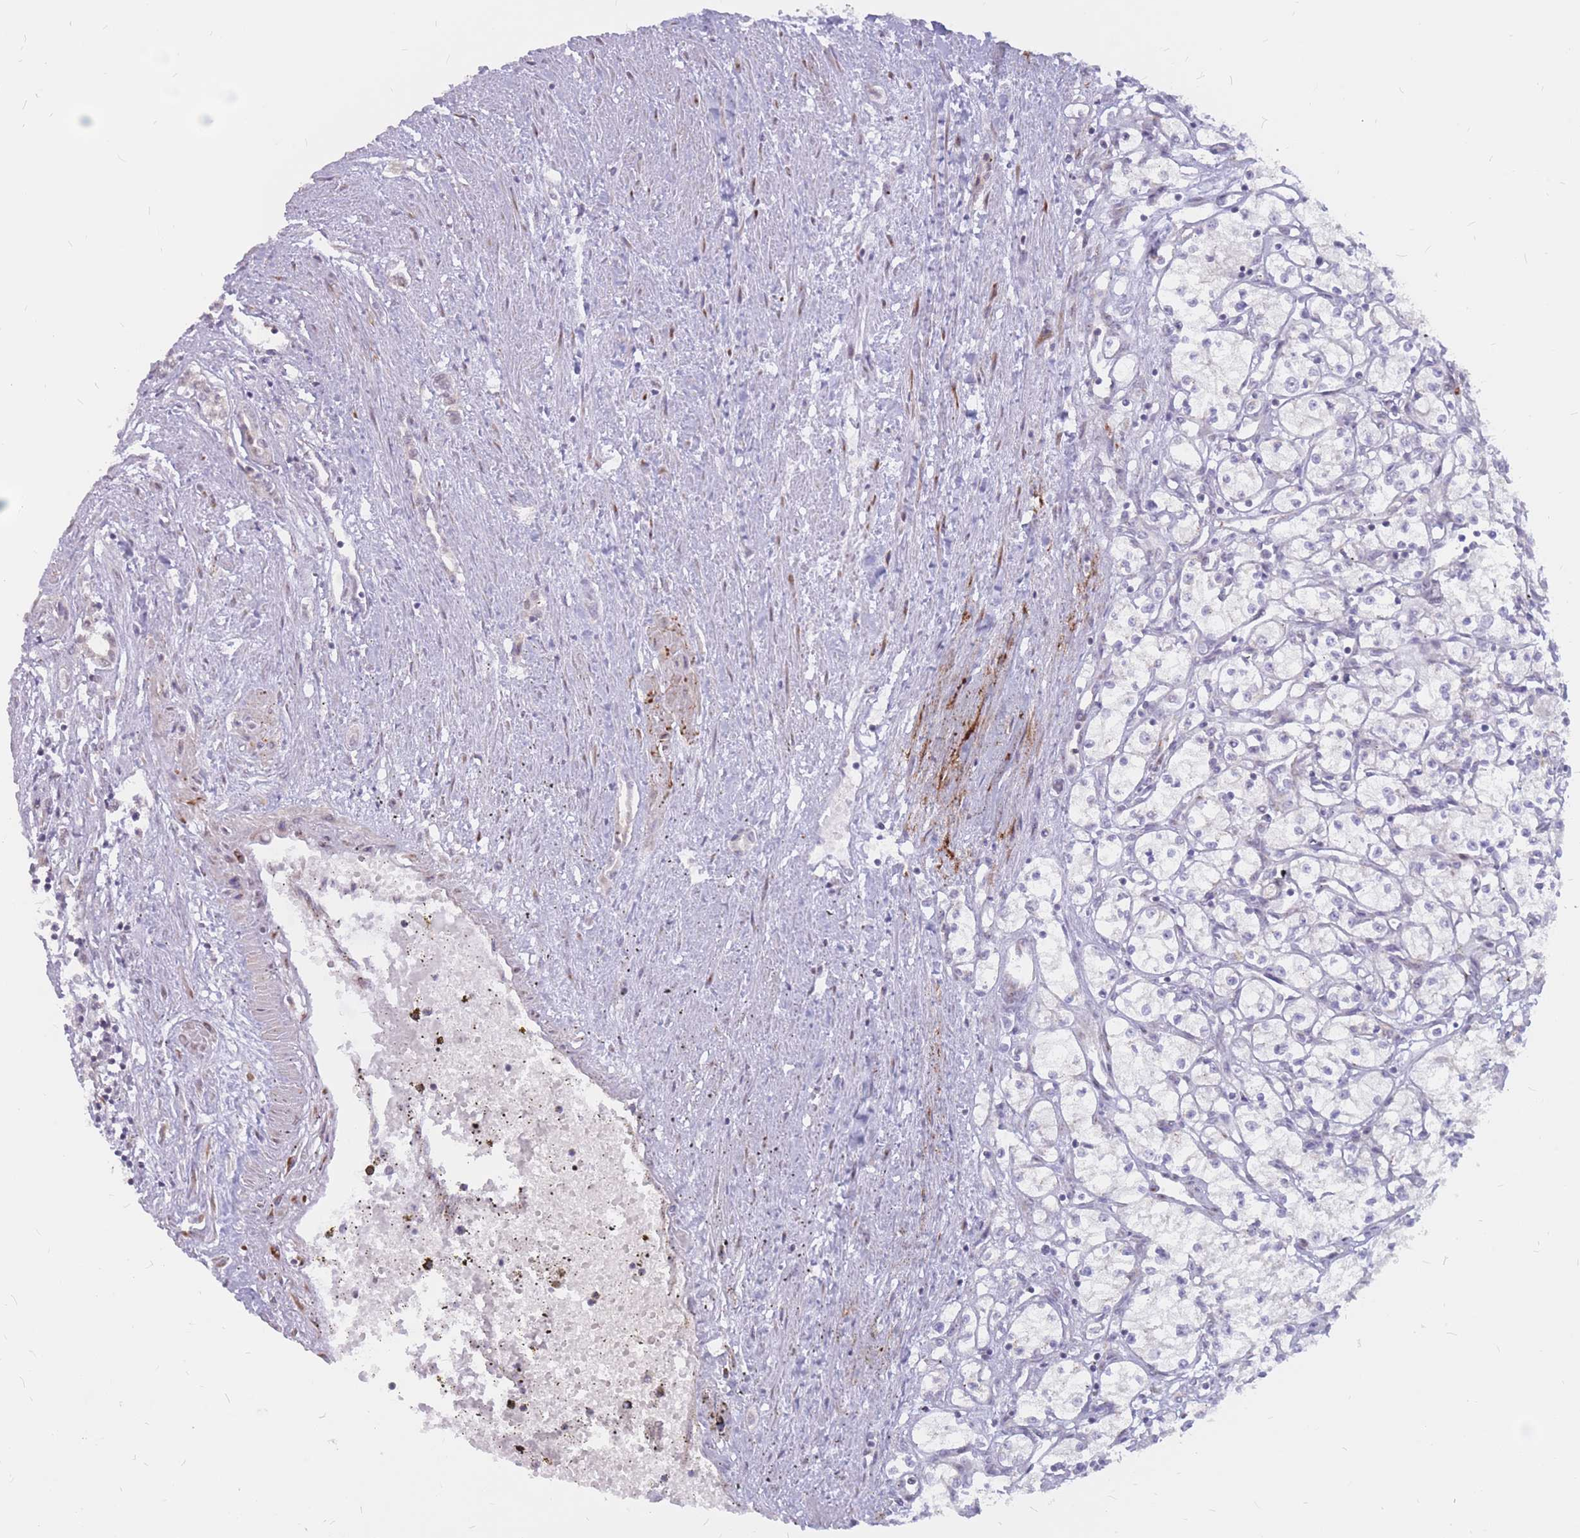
{"staining": {"intensity": "negative", "quantity": "none", "location": "none"}, "tissue": "renal cancer", "cell_type": "Tumor cells", "image_type": "cancer", "snomed": [{"axis": "morphology", "description": "Adenocarcinoma, NOS"}, {"axis": "topography", "description": "Kidney"}], "caption": "Tumor cells show no significant positivity in renal adenocarcinoma.", "gene": "ADD2", "patient": {"sex": "male", "age": 59}}